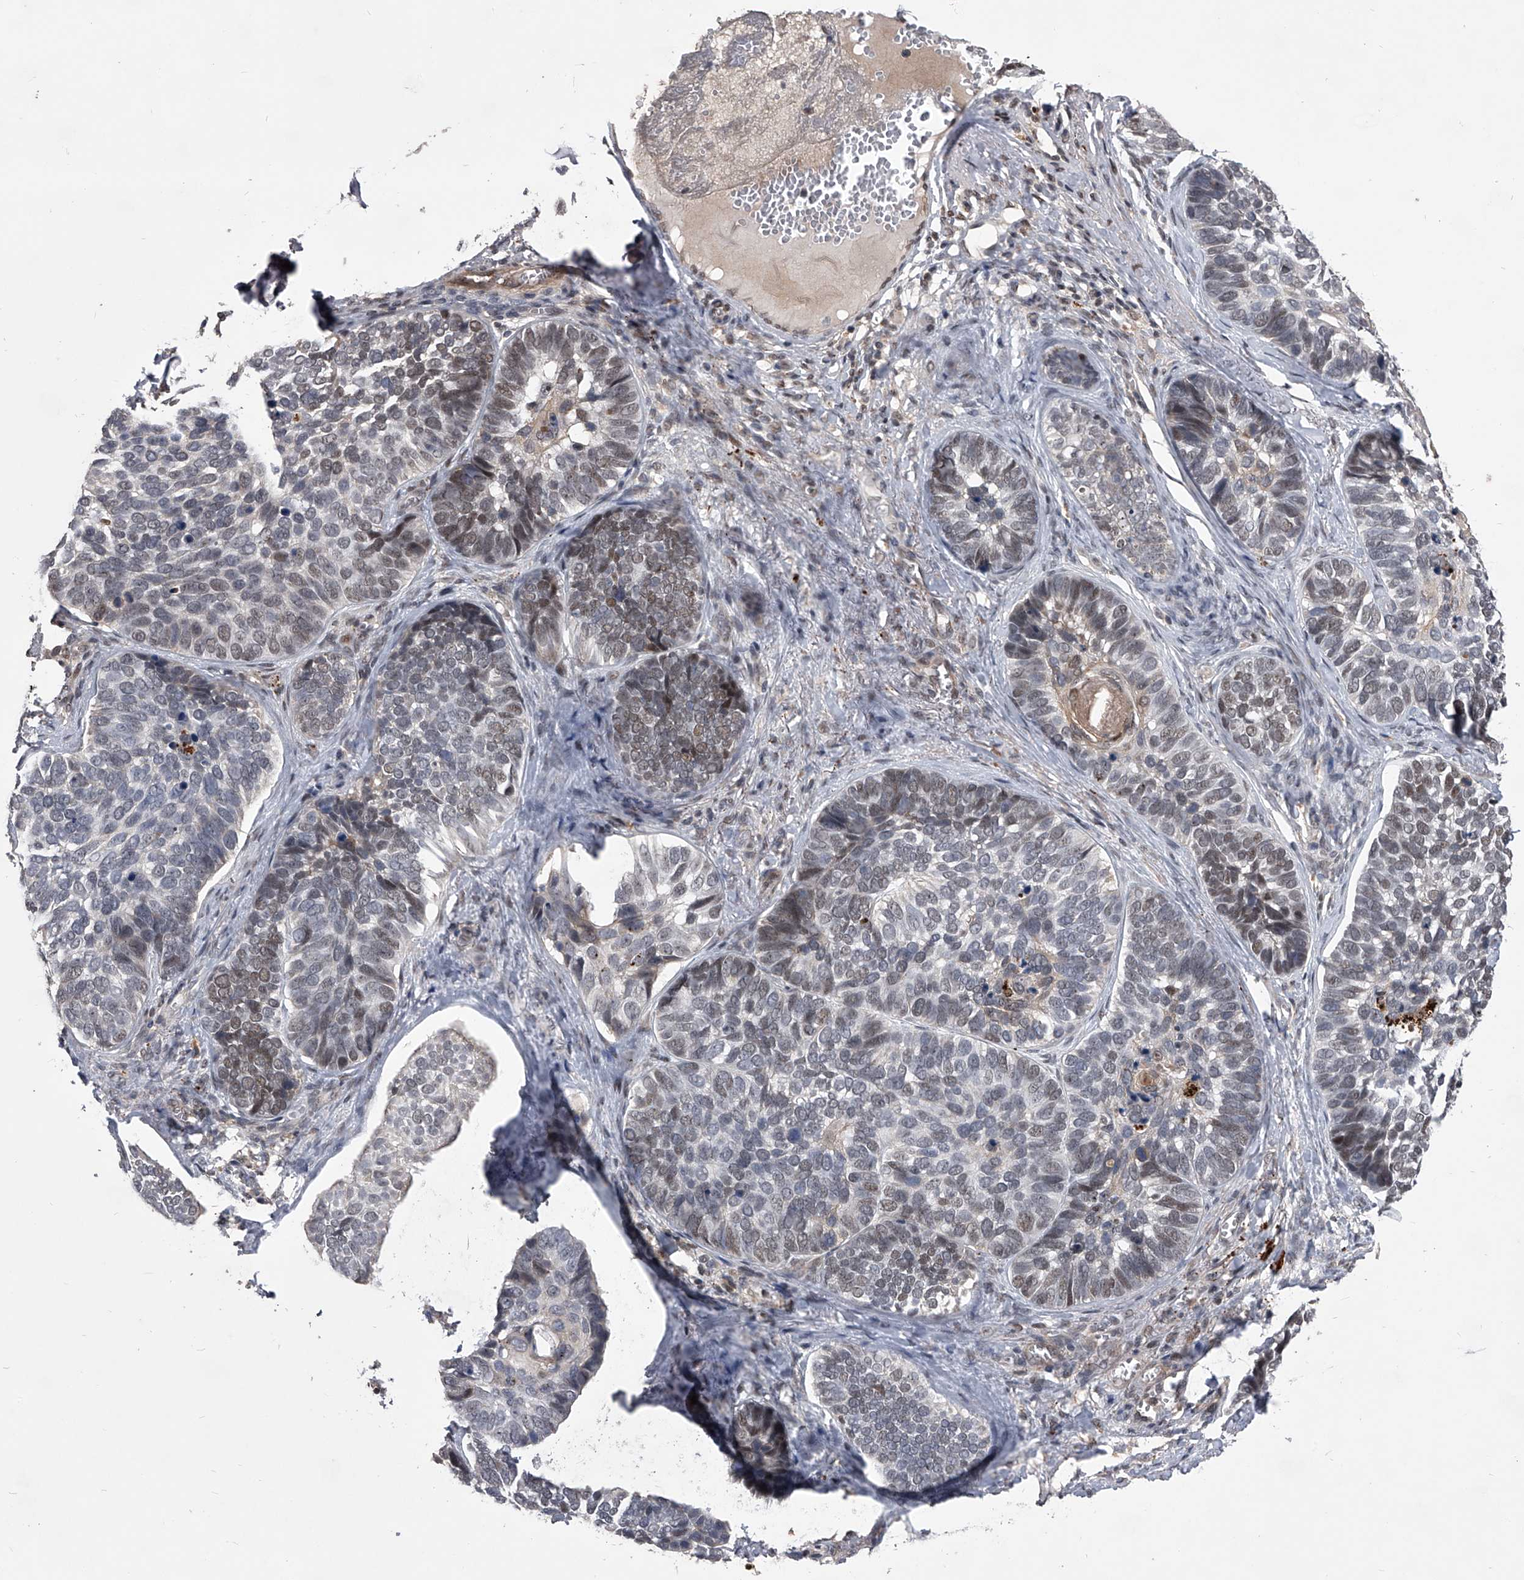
{"staining": {"intensity": "weak", "quantity": "<25%", "location": "nuclear"}, "tissue": "skin cancer", "cell_type": "Tumor cells", "image_type": "cancer", "snomed": [{"axis": "morphology", "description": "Basal cell carcinoma"}, {"axis": "topography", "description": "Skin"}], "caption": "Protein analysis of skin basal cell carcinoma shows no significant expression in tumor cells. (DAB (3,3'-diaminobenzidine) IHC with hematoxylin counter stain).", "gene": "CMTR1", "patient": {"sex": "male", "age": 62}}